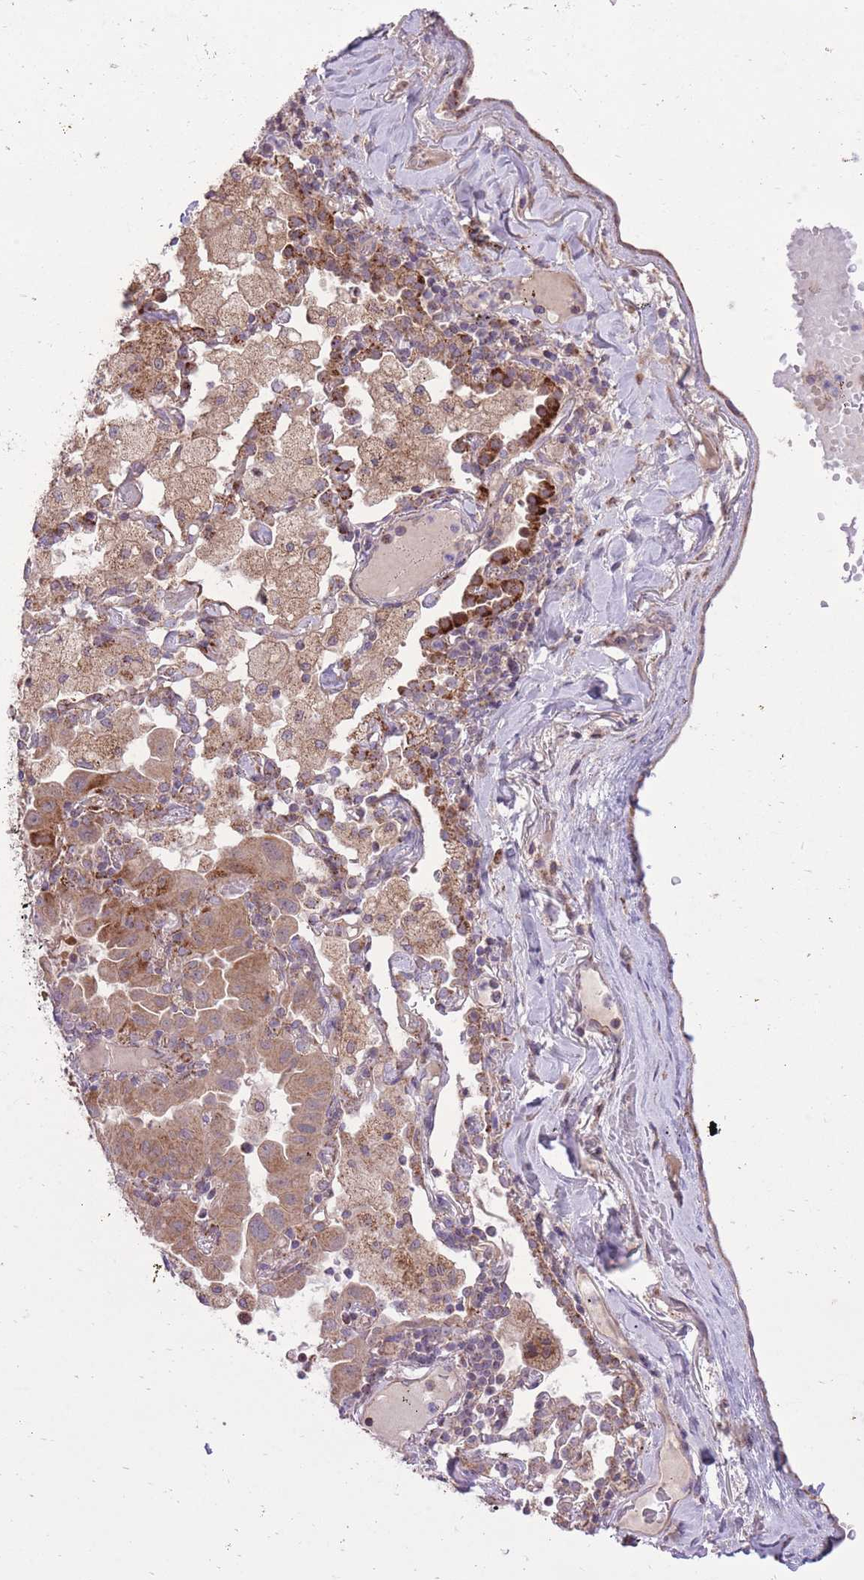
{"staining": {"intensity": "moderate", "quantity": "25%-75%", "location": "cytoplasmic/membranous"}, "tissue": "lung cancer", "cell_type": "Tumor cells", "image_type": "cancer", "snomed": [{"axis": "morphology", "description": "Adenocarcinoma, NOS"}, {"axis": "topography", "description": "Lung"}], "caption": "The photomicrograph reveals immunohistochemical staining of lung cancer (adenocarcinoma). There is moderate cytoplasmic/membranous expression is identified in approximately 25%-75% of tumor cells.", "gene": "SLC4A4", "patient": {"sex": "male", "age": 64}}